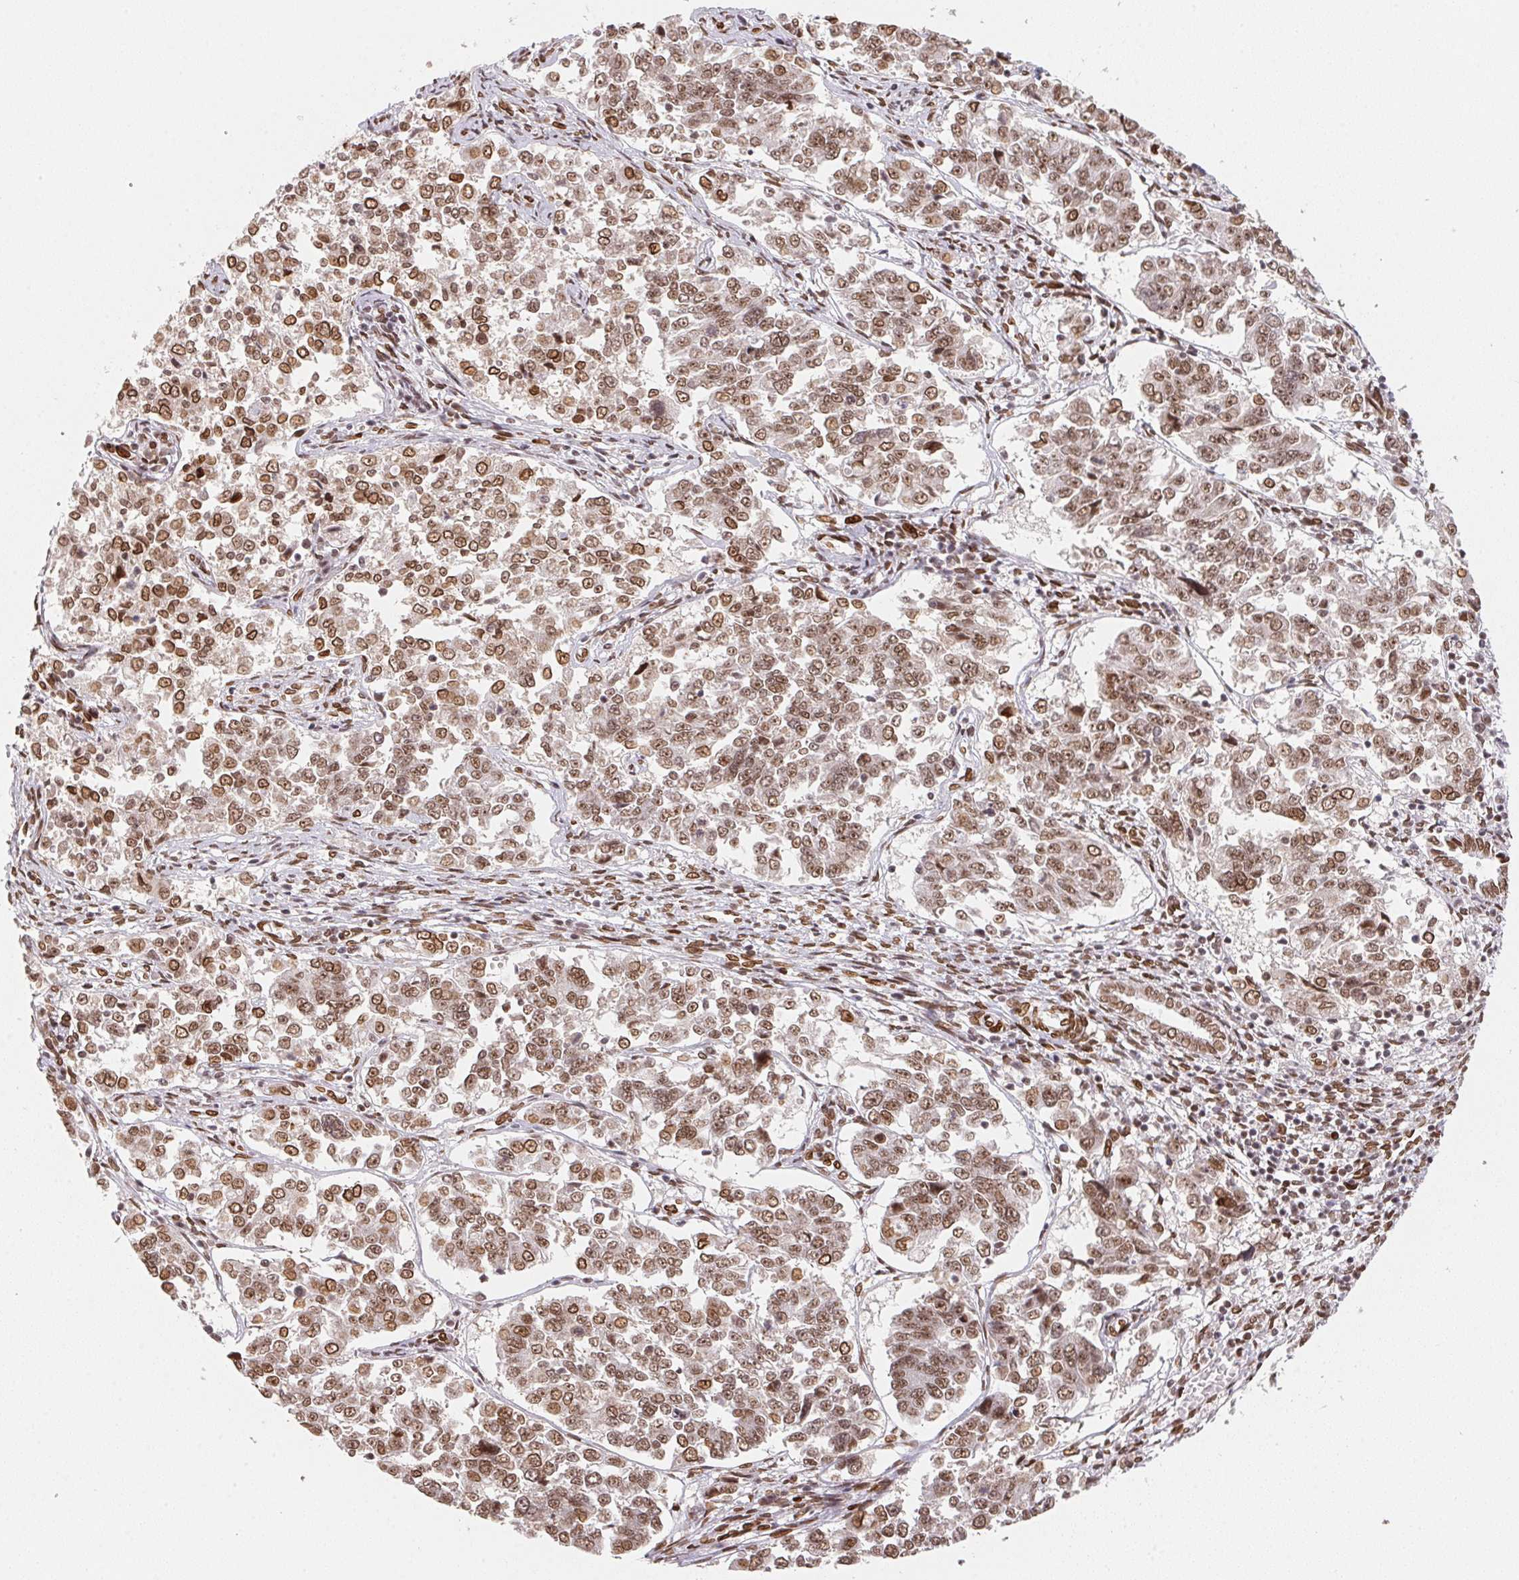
{"staining": {"intensity": "moderate", "quantity": ">75%", "location": "cytoplasmic/membranous,nuclear"}, "tissue": "endometrial cancer", "cell_type": "Tumor cells", "image_type": "cancer", "snomed": [{"axis": "morphology", "description": "Adenocarcinoma, NOS"}, {"axis": "topography", "description": "Endometrium"}], "caption": "Immunohistochemical staining of human endometrial cancer (adenocarcinoma) shows medium levels of moderate cytoplasmic/membranous and nuclear staining in about >75% of tumor cells. (IHC, brightfield microscopy, high magnification).", "gene": "SAP30BP", "patient": {"sex": "female", "age": 43}}